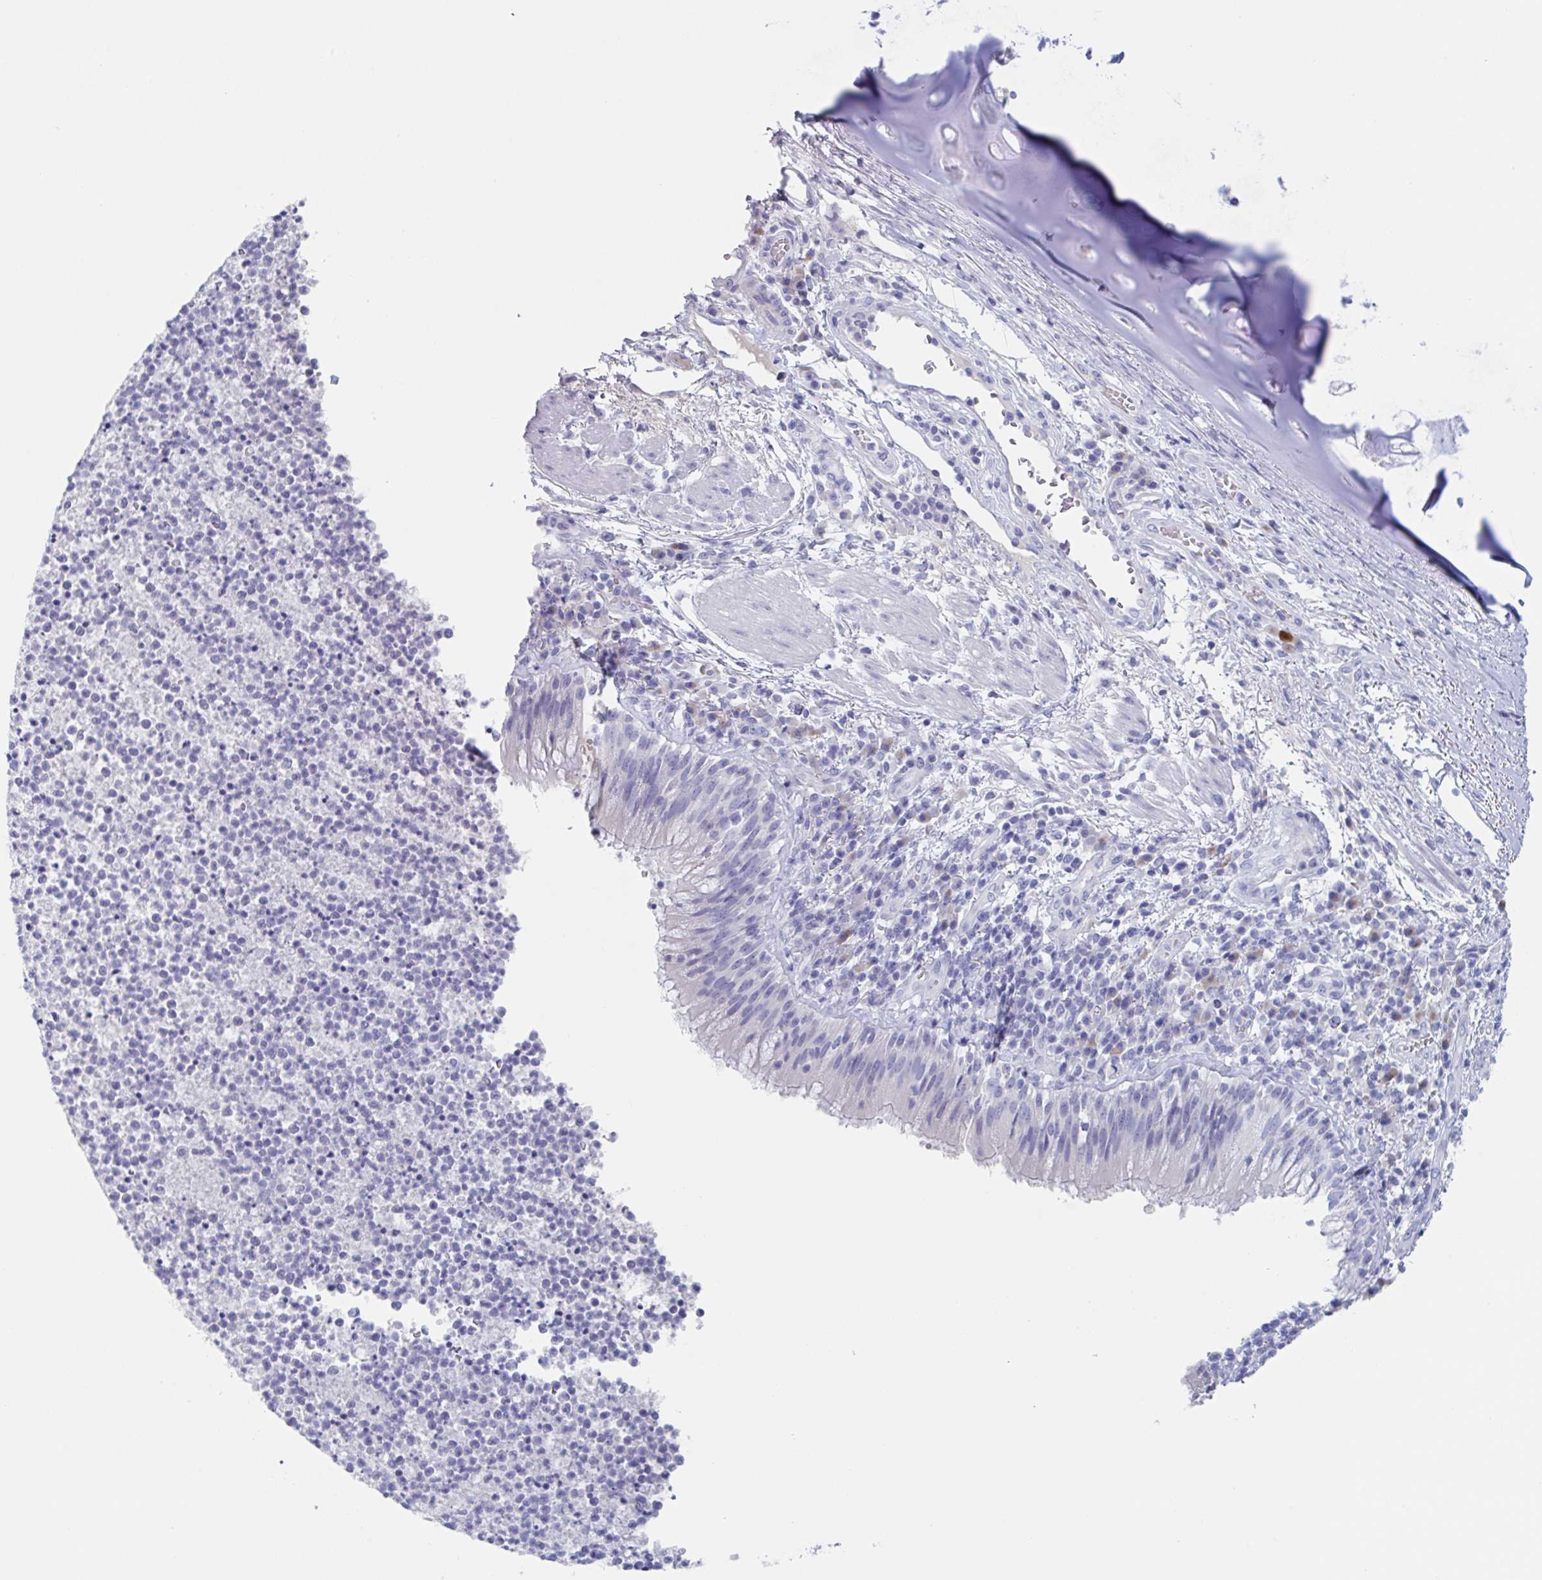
{"staining": {"intensity": "negative", "quantity": "none", "location": "none"}, "tissue": "bronchus", "cell_type": "Respiratory epithelial cells", "image_type": "normal", "snomed": [{"axis": "morphology", "description": "Normal tissue, NOS"}, {"axis": "topography", "description": "Cartilage tissue"}, {"axis": "topography", "description": "Bronchus"}], "caption": "This micrograph is of benign bronchus stained with immunohistochemistry to label a protein in brown with the nuclei are counter-stained blue. There is no staining in respiratory epithelial cells.", "gene": "NT5C3B", "patient": {"sex": "male", "age": 56}}